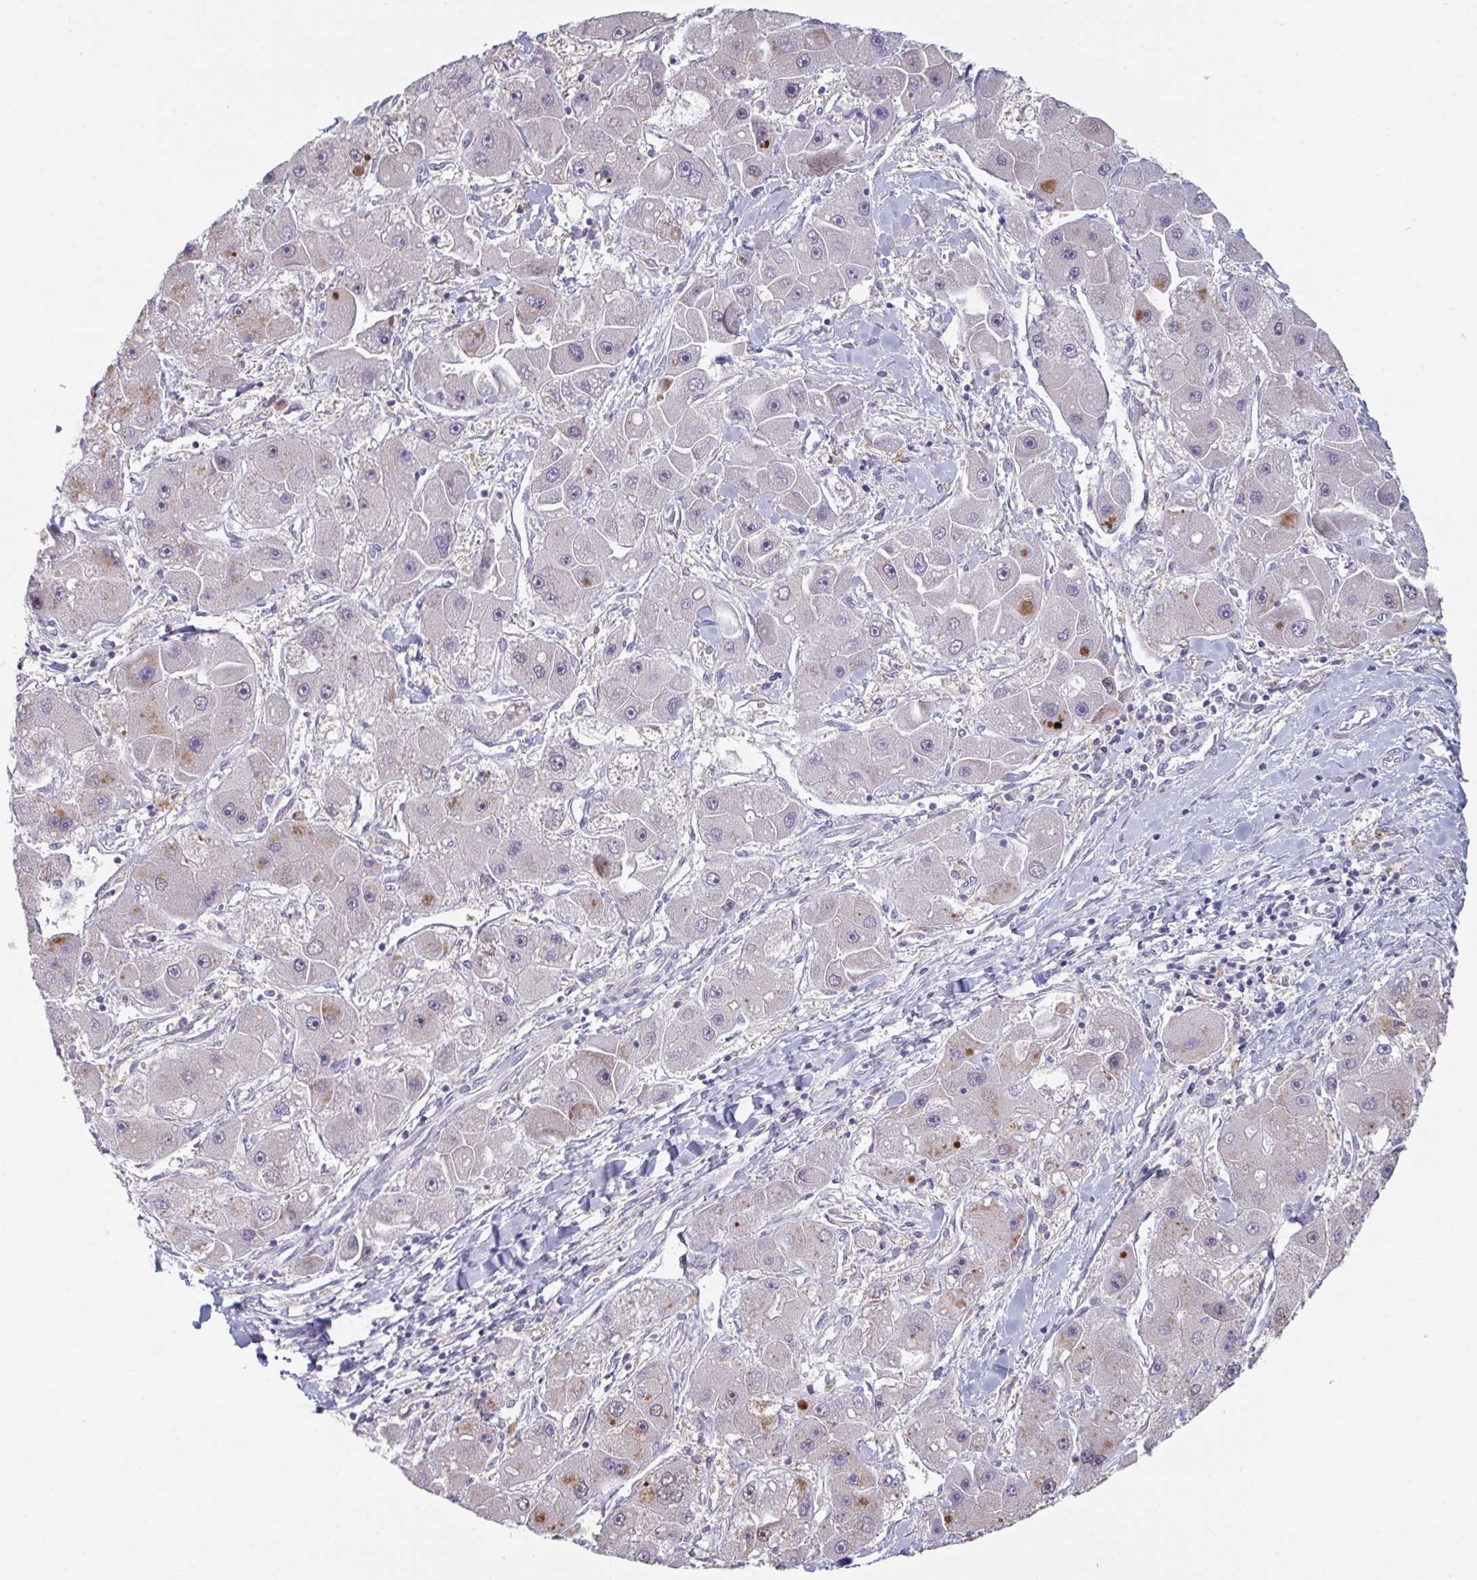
{"staining": {"intensity": "moderate", "quantity": "<25%", "location": "cytoplasmic/membranous"}, "tissue": "liver cancer", "cell_type": "Tumor cells", "image_type": "cancer", "snomed": [{"axis": "morphology", "description": "Carcinoma, Hepatocellular, NOS"}, {"axis": "topography", "description": "Liver"}], "caption": "Protein staining by IHC demonstrates moderate cytoplasmic/membranous positivity in about <25% of tumor cells in liver cancer (hepatocellular carcinoma).", "gene": "PTPRD", "patient": {"sex": "male", "age": 24}}